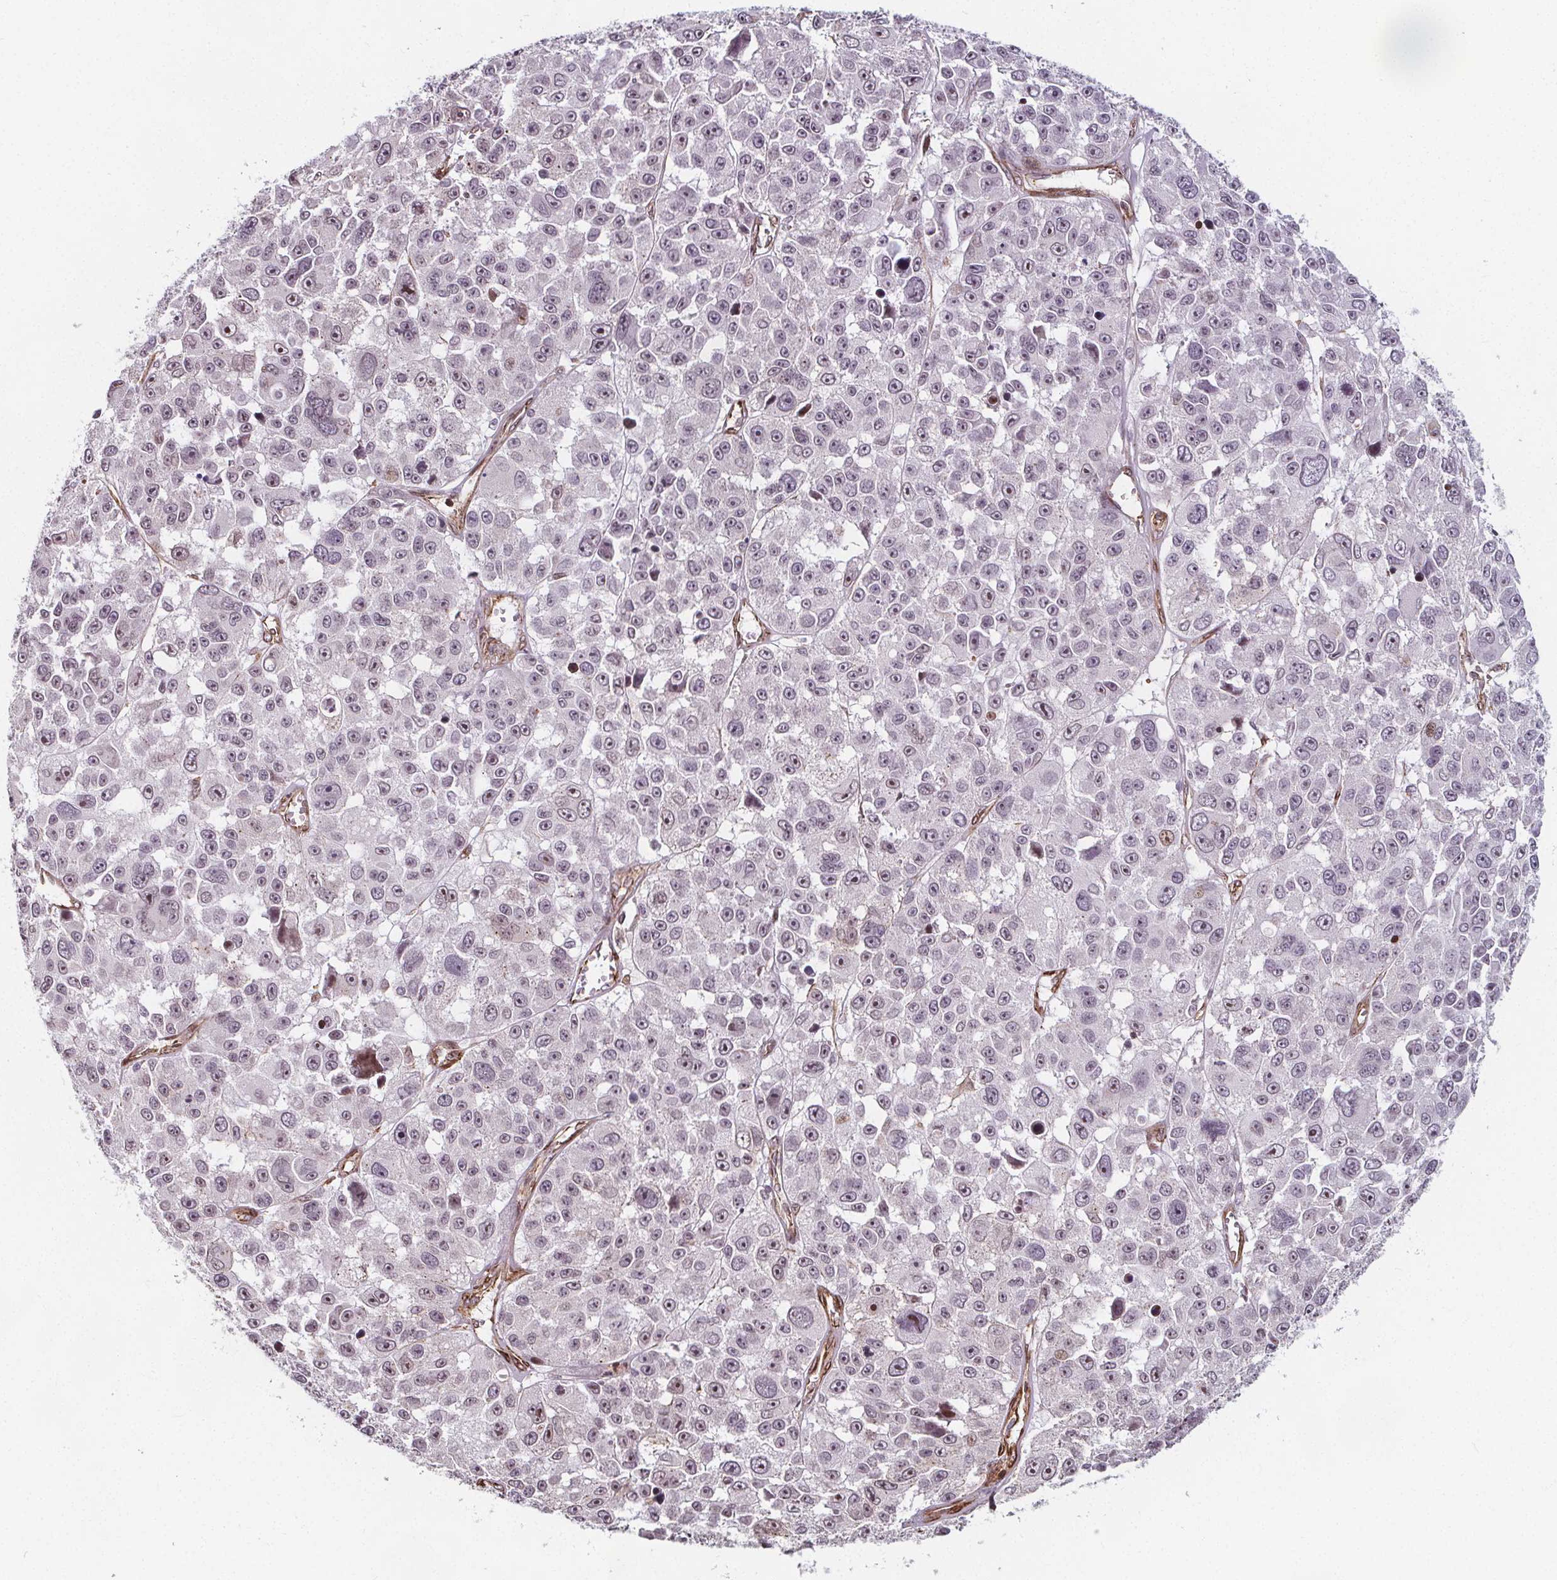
{"staining": {"intensity": "weak", "quantity": "25%-75%", "location": "nuclear"}, "tissue": "melanoma", "cell_type": "Tumor cells", "image_type": "cancer", "snomed": [{"axis": "morphology", "description": "Malignant melanoma, NOS"}, {"axis": "topography", "description": "Skin"}], "caption": "Malignant melanoma stained with immunohistochemistry demonstrates weak nuclear staining in approximately 25%-75% of tumor cells. (Stains: DAB (3,3'-diaminobenzidine) in brown, nuclei in blue, Microscopy: brightfield microscopy at high magnification).", "gene": "HAS1", "patient": {"sex": "female", "age": 66}}